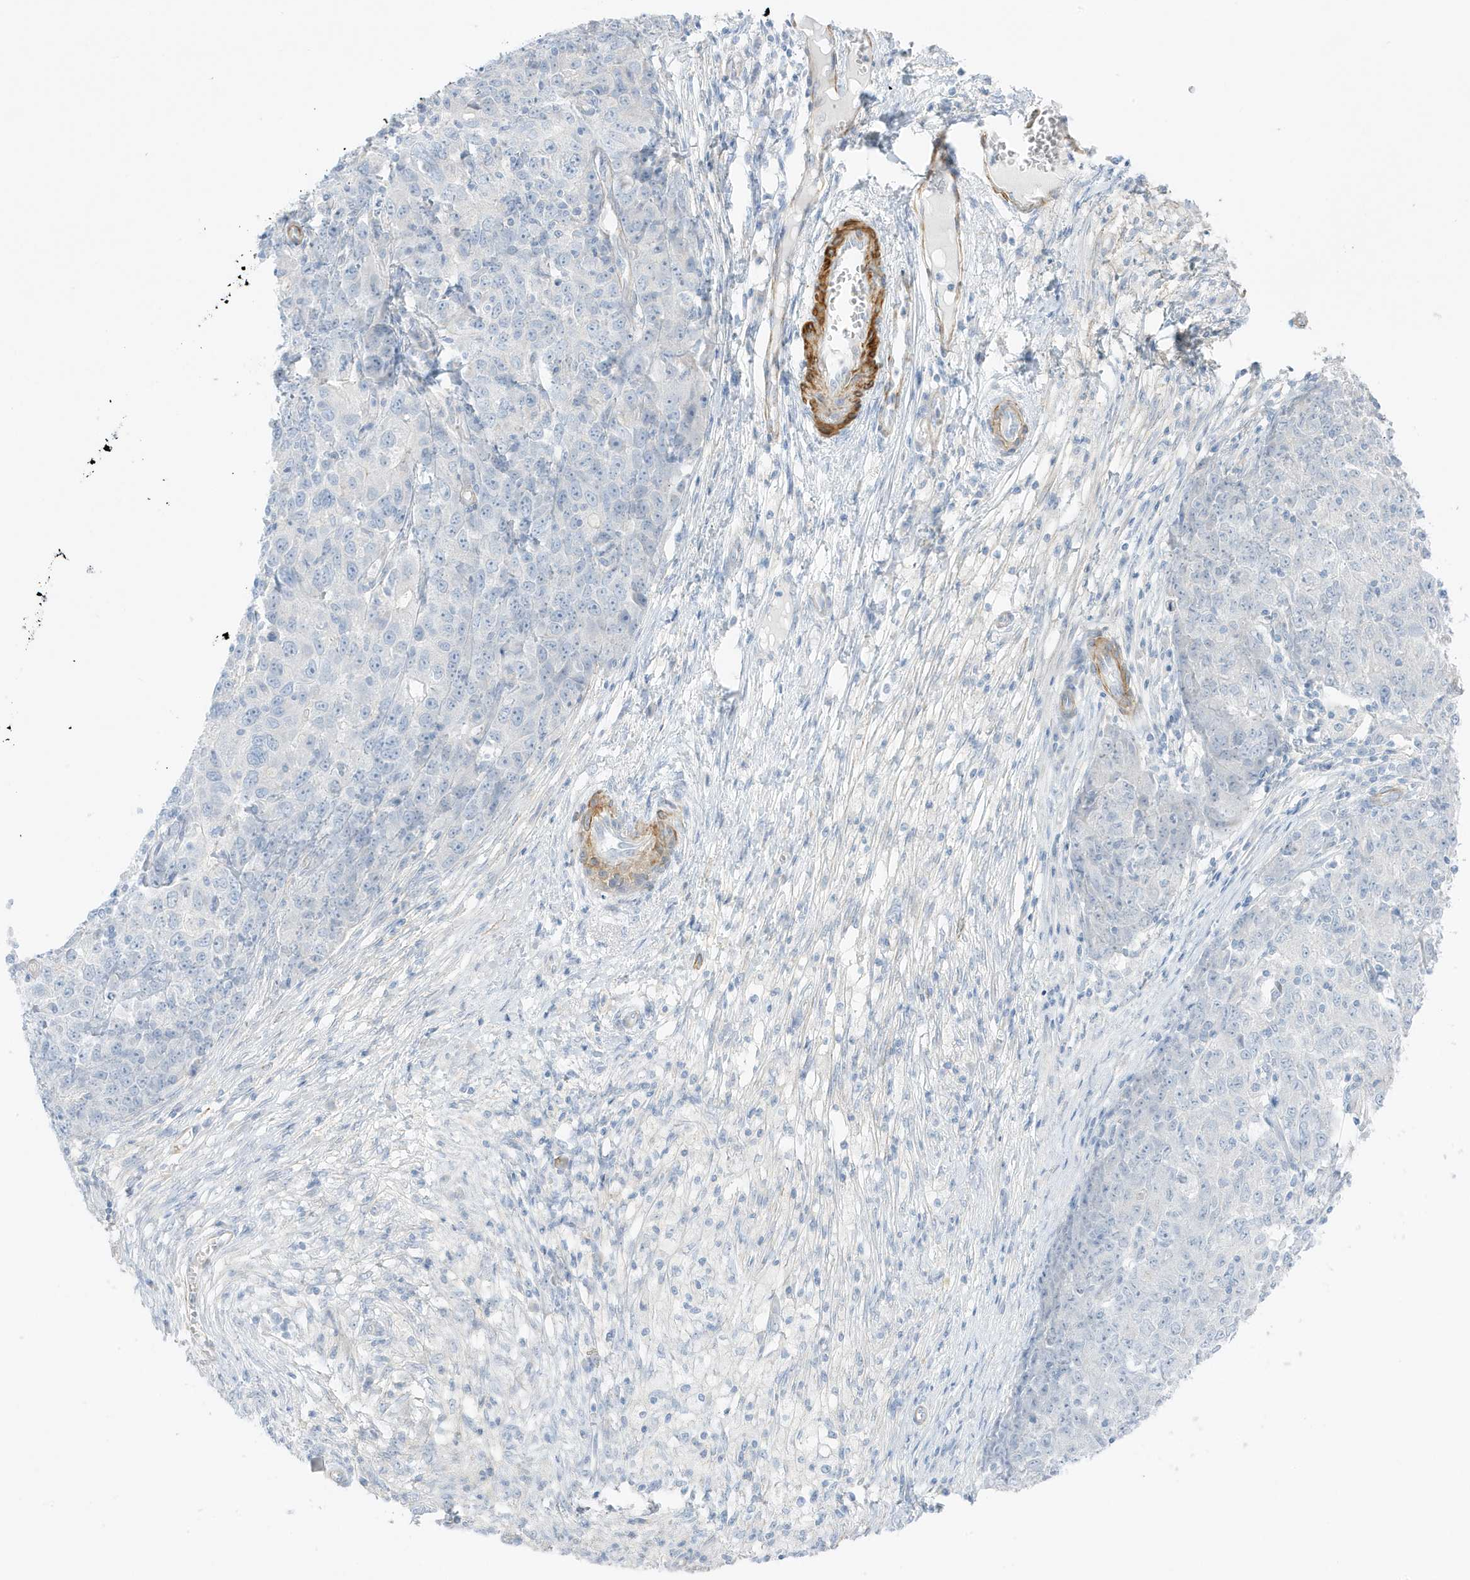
{"staining": {"intensity": "negative", "quantity": "none", "location": "none"}, "tissue": "ovarian cancer", "cell_type": "Tumor cells", "image_type": "cancer", "snomed": [{"axis": "morphology", "description": "Carcinoma, endometroid"}, {"axis": "topography", "description": "Ovary"}], "caption": "Immunohistochemical staining of endometroid carcinoma (ovarian) demonstrates no significant positivity in tumor cells. (DAB (3,3'-diaminobenzidine) immunohistochemistry visualized using brightfield microscopy, high magnification).", "gene": "SLC22A13", "patient": {"sex": "female", "age": 42}}